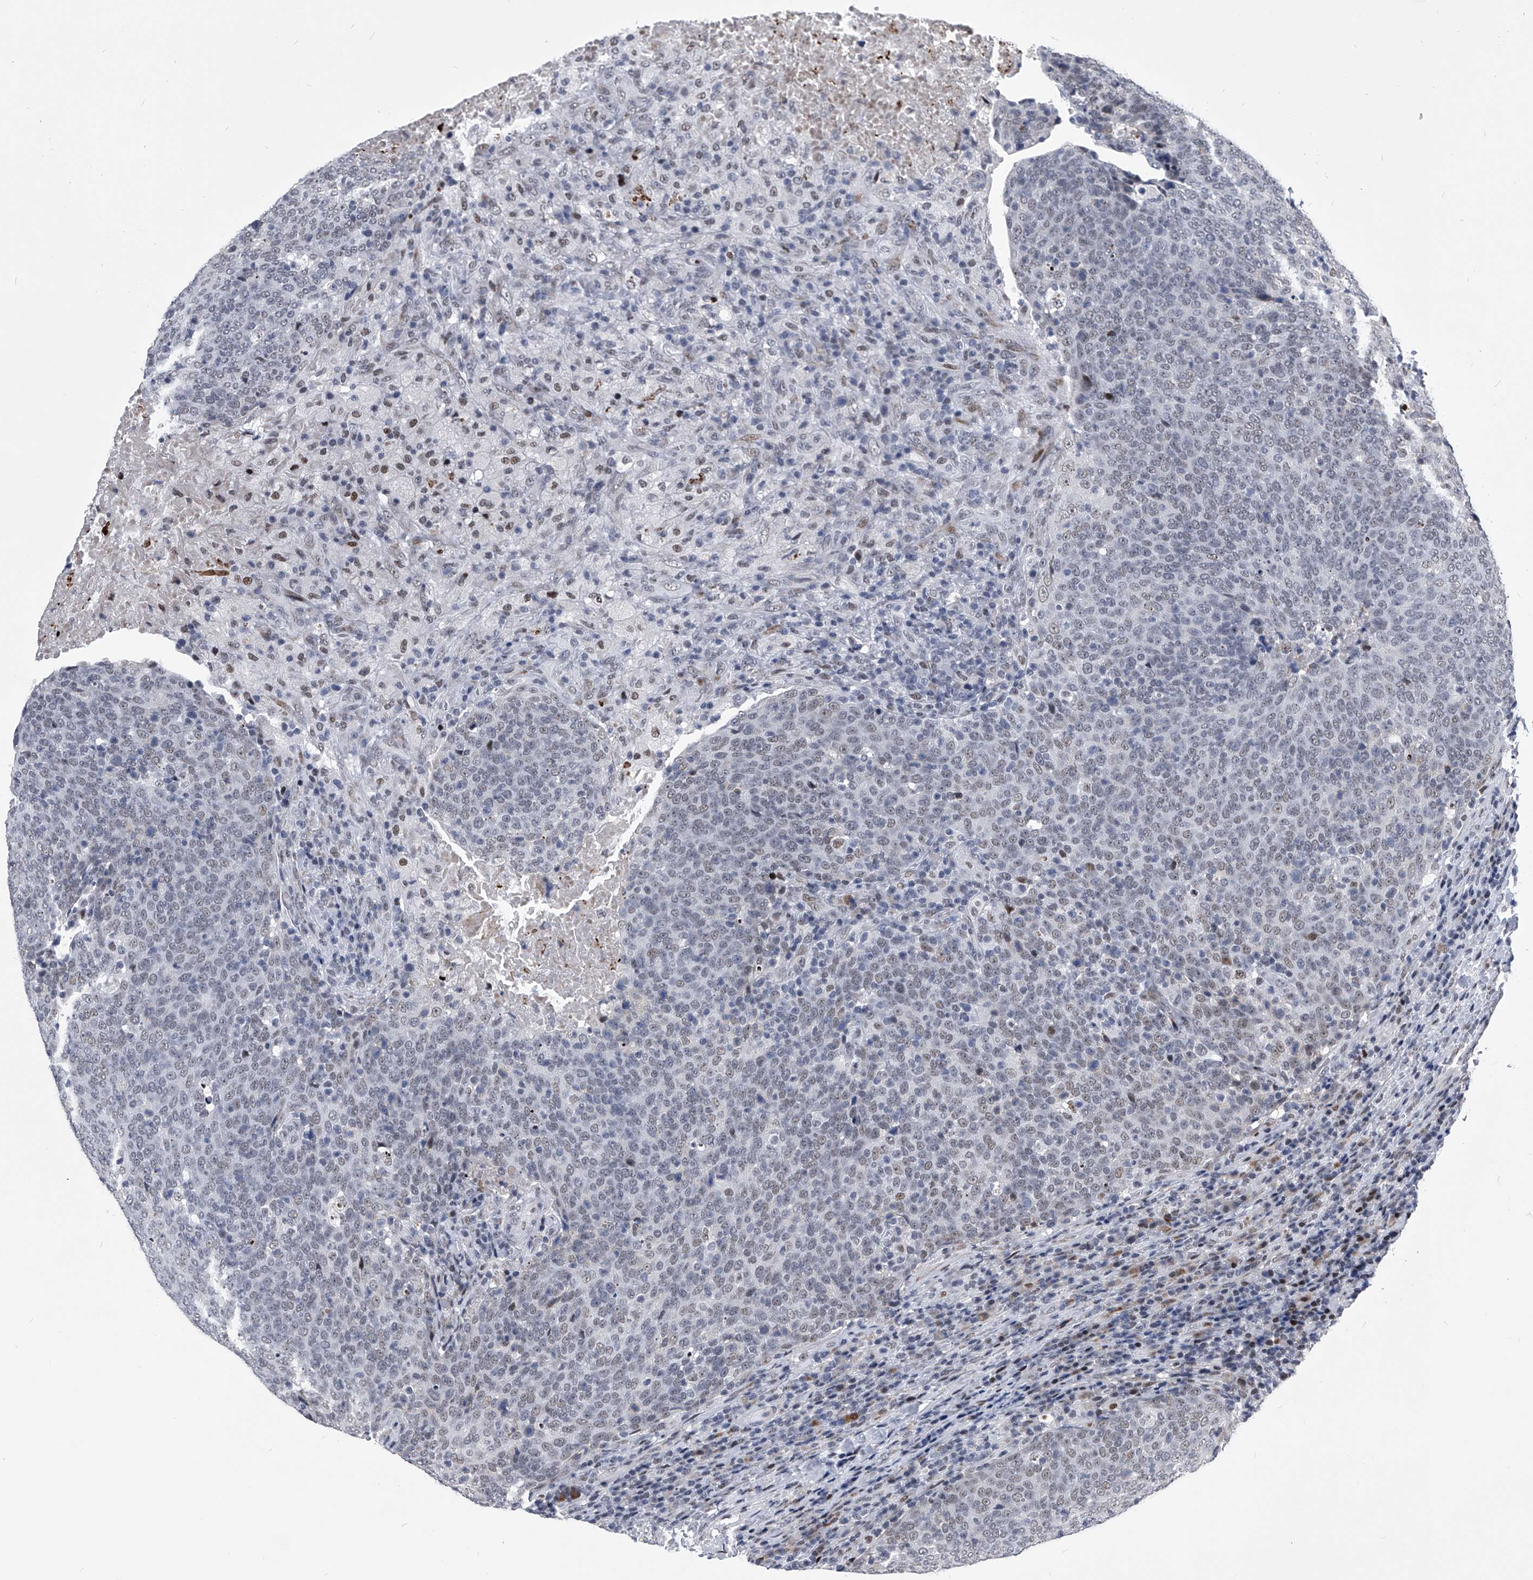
{"staining": {"intensity": "weak", "quantity": "25%-75%", "location": "nuclear"}, "tissue": "head and neck cancer", "cell_type": "Tumor cells", "image_type": "cancer", "snomed": [{"axis": "morphology", "description": "Squamous cell carcinoma, NOS"}, {"axis": "morphology", "description": "Squamous cell carcinoma, metastatic, NOS"}, {"axis": "topography", "description": "Lymph node"}, {"axis": "topography", "description": "Head-Neck"}], "caption": "Immunohistochemistry of human squamous cell carcinoma (head and neck) shows low levels of weak nuclear staining in approximately 25%-75% of tumor cells. (Stains: DAB in brown, nuclei in blue, Microscopy: brightfield microscopy at high magnification).", "gene": "CMTR1", "patient": {"sex": "male", "age": 62}}